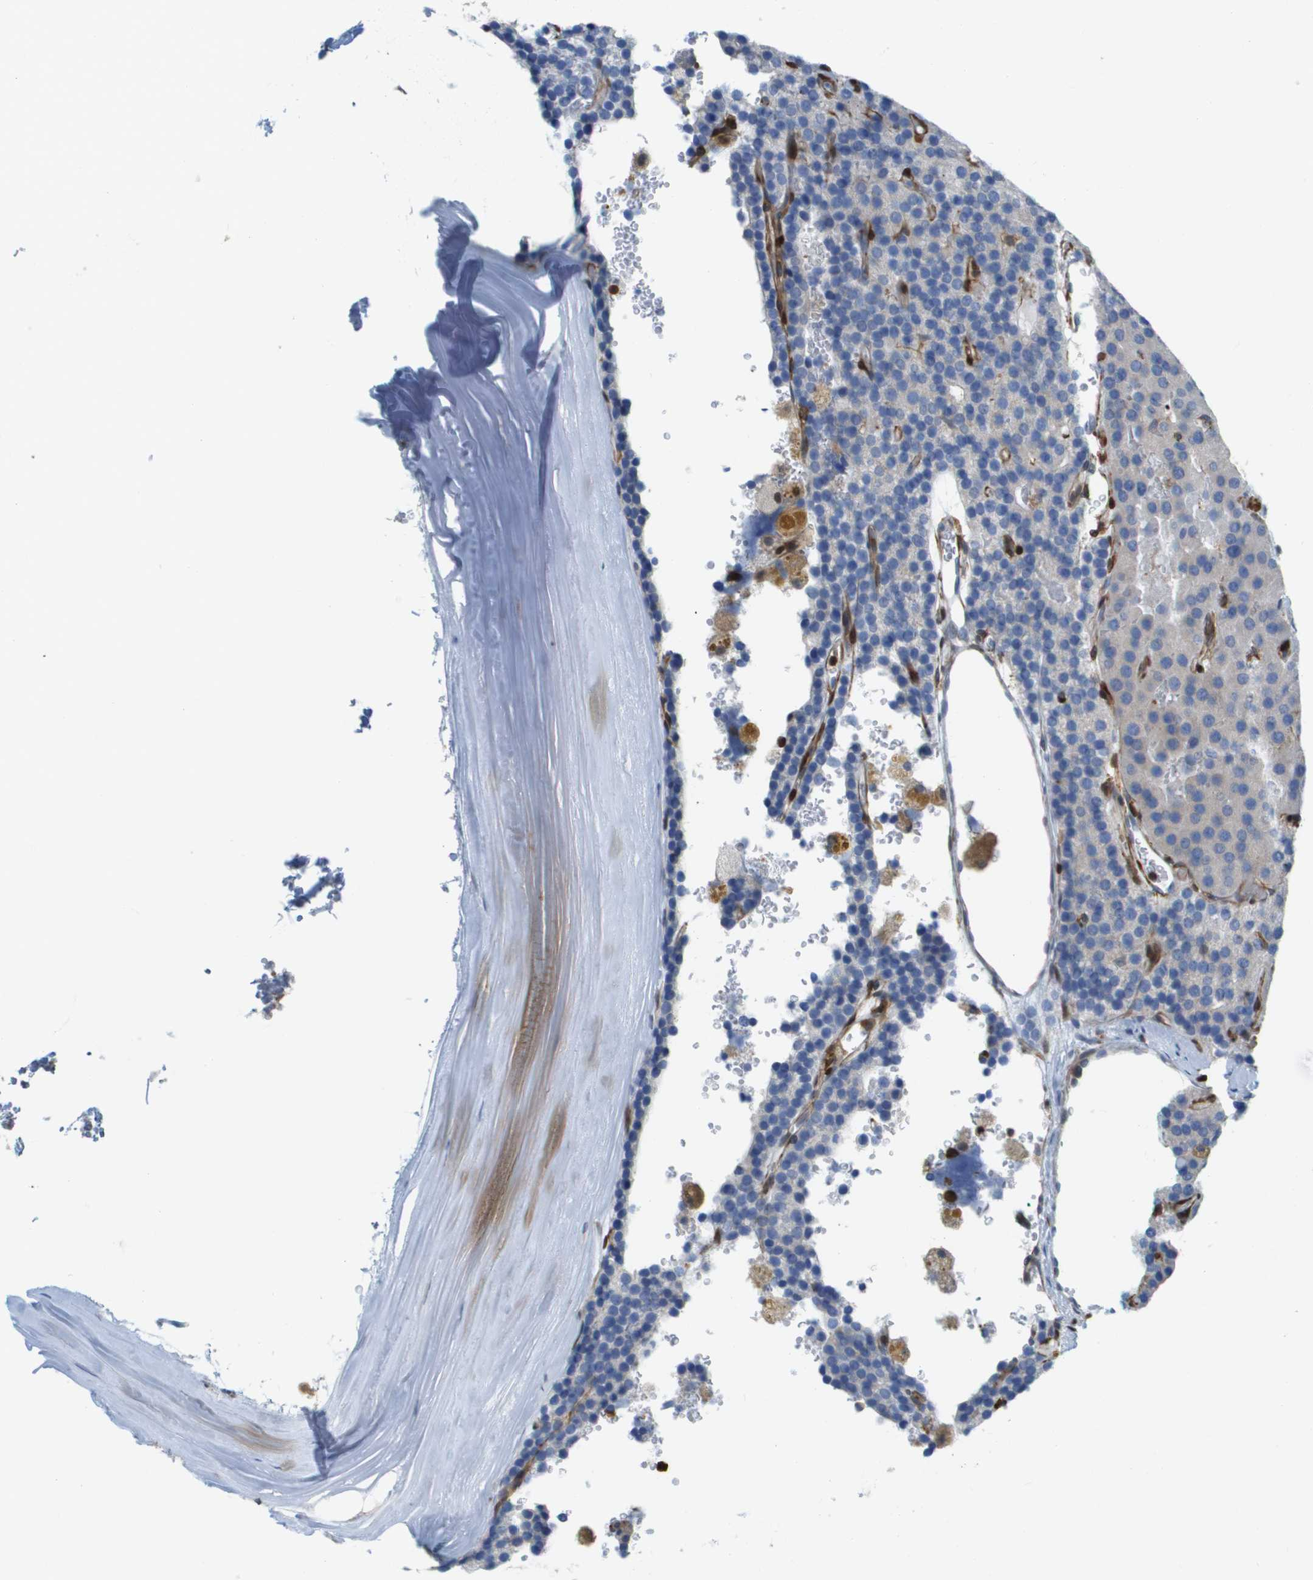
{"staining": {"intensity": "negative", "quantity": "none", "location": "none"}, "tissue": "parathyroid gland", "cell_type": "Glandular cells", "image_type": "normal", "snomed": [{"axis": "morphology", "description": "Normal tissue, NOS"}, {"axis": "morphology", "description": "Adenoma, NOS"}, {"axis": "topography", "description": "Parathyroid gland"}], "caption": "Immunohistochemistry (IHC) image of benign parathyroid gland: human parathyroid gland stained with DAB reveals no significant protein expression in glandular cells.", "gene": "DOCK5", "patient": {"sex": "female", "age": 86}}